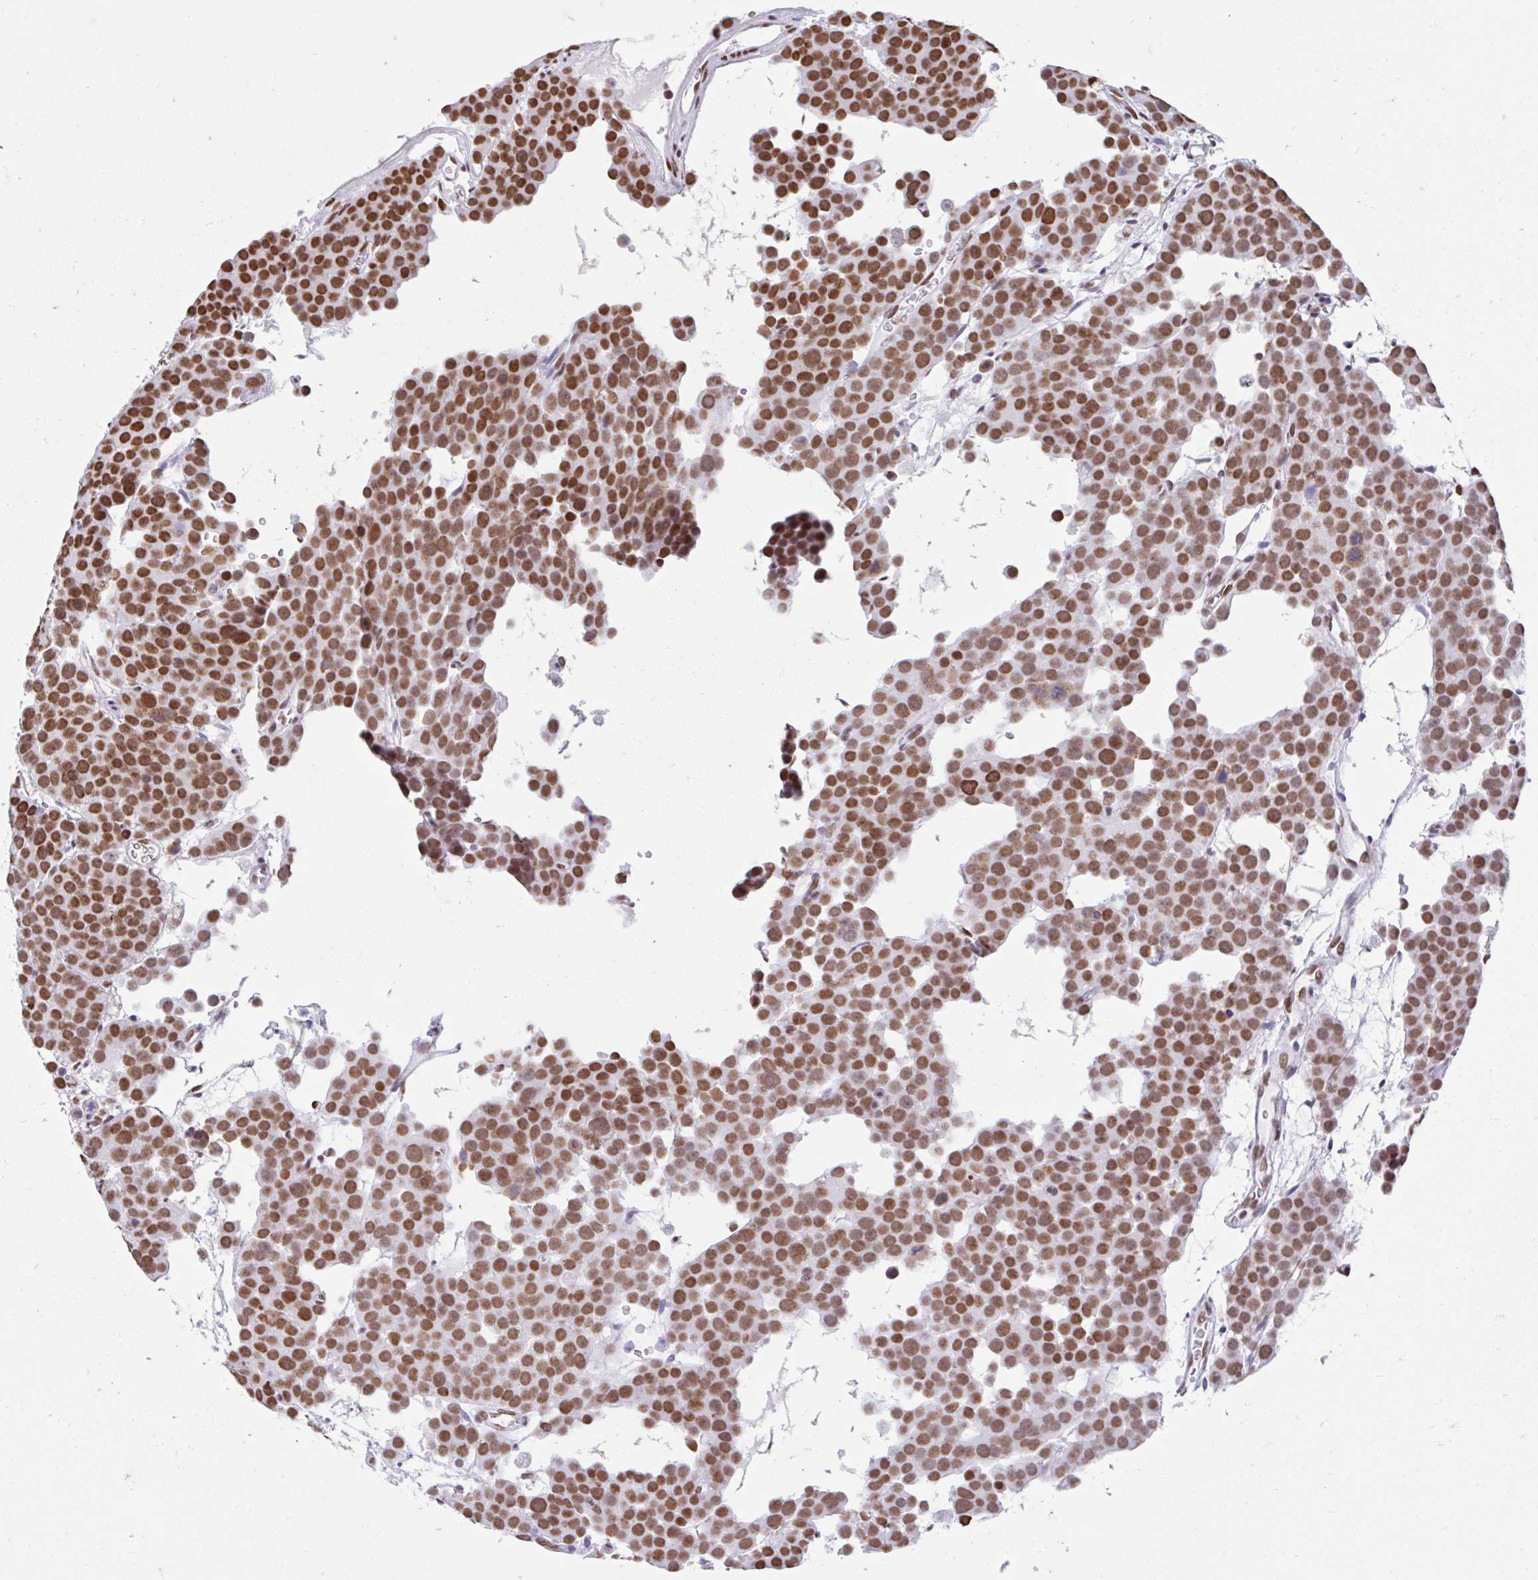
{"staining": {"intensity": "moderate", "quantity": ">75%", "location": "nuclear"}, "tissue": "testis cancer", "cell_type": "Tumor cells", "image_type": "cancer", "snomed": [{"axis": "morphology", "description": "Seminoma, NOS"}, {"axis": "topography", "description": "Testis"}], "caption": "Testis seminoma stained with a protein marker displays moderate staining in tumor cells.", "gene": "KHDRBS1", "patient": {"sex": "male", "age": 71}}